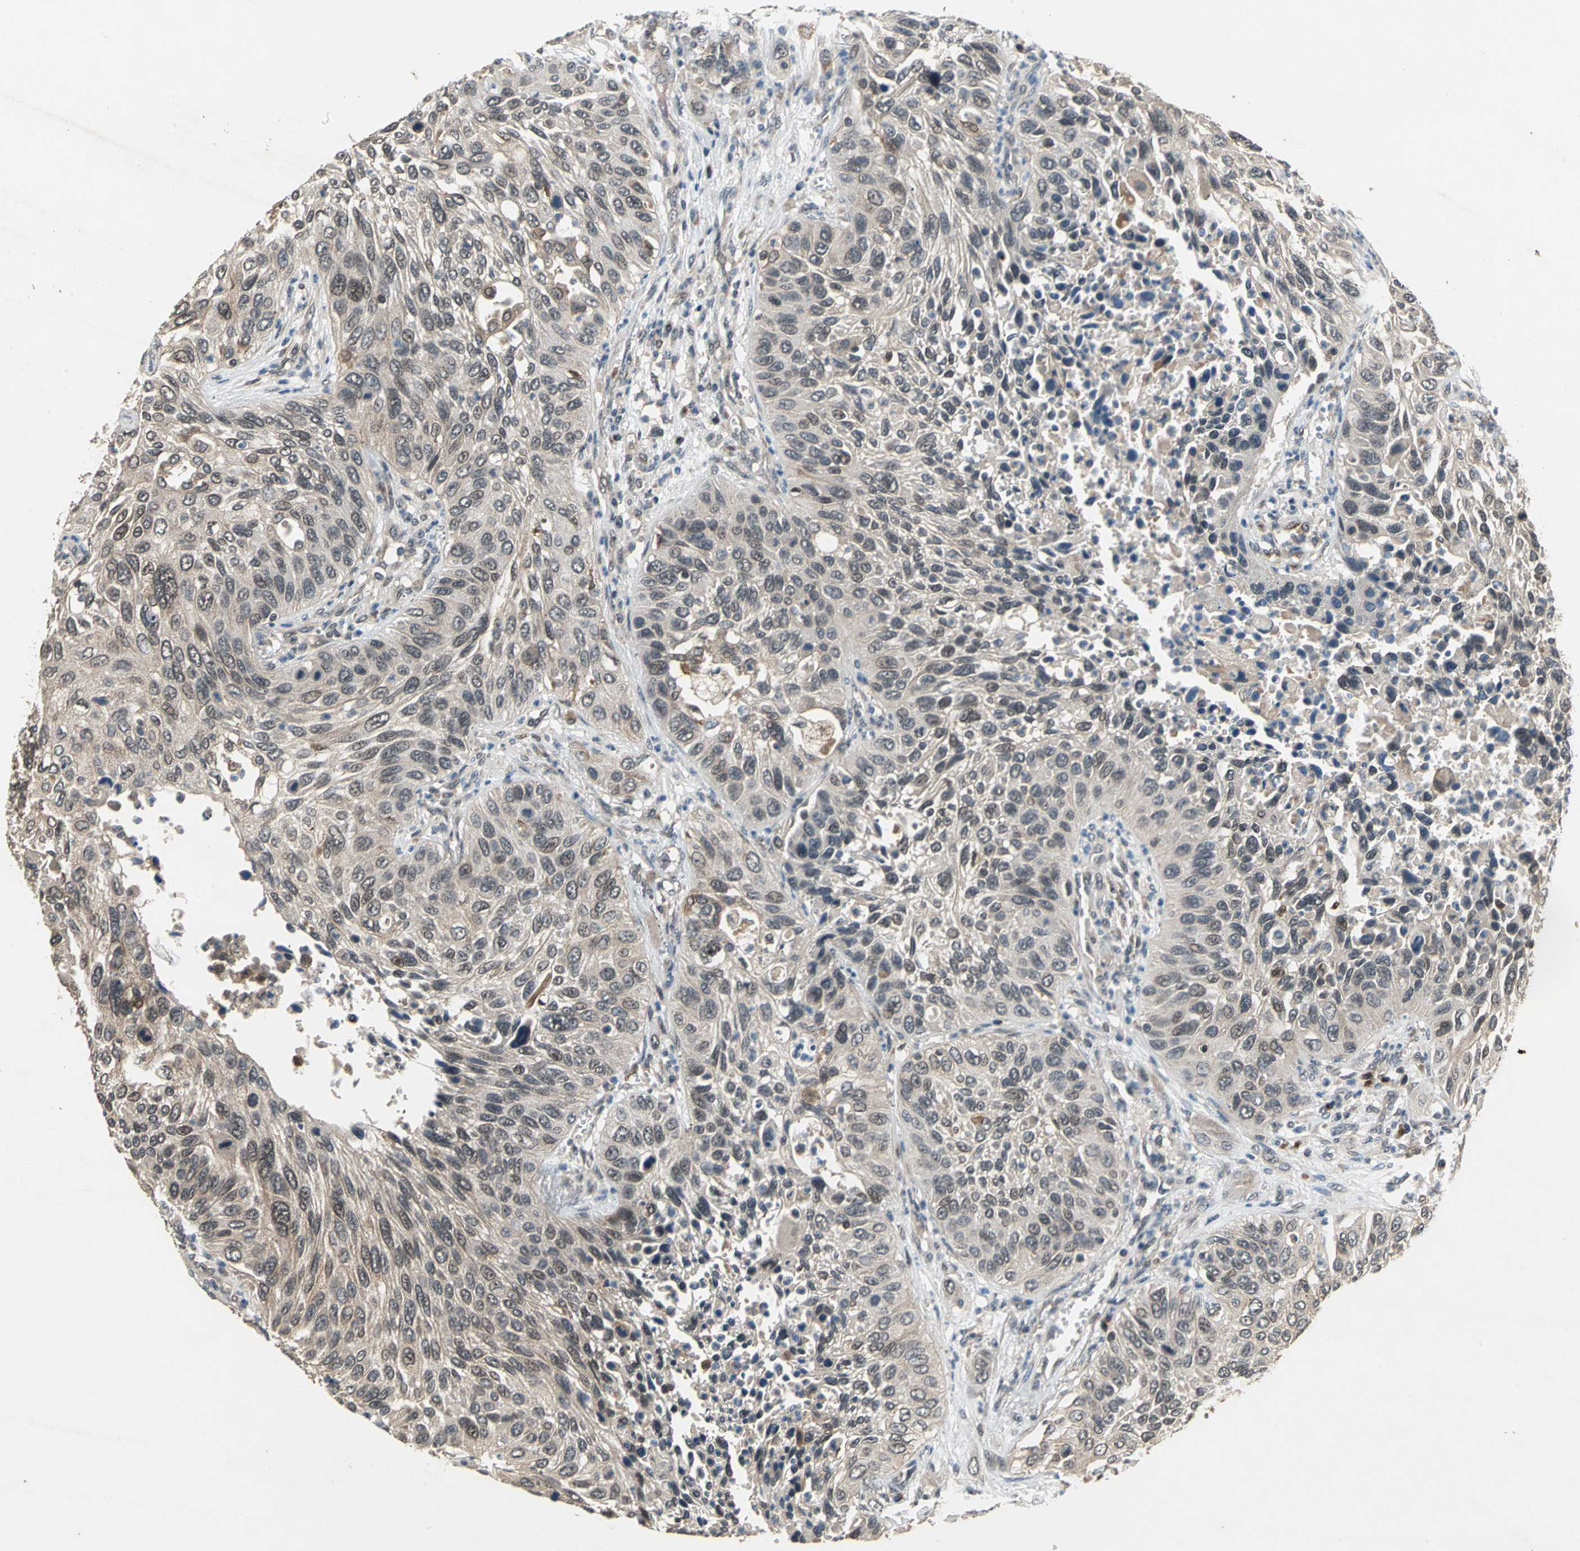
{"staining": {"intensity": "moderate", "quantity": ">75%", "location": "cytoplasmic/membranous"}, "tissue": "lung cancer", "cell_type": "Tumor cells", "image_type": "cancer", "snomed": [{"axis": "morphology", "description": "Squamous cell carcinoma, NOS"}, {"axis": "topography", "description": "Lung"}], "caption": "Immunohistochemical staining of squamous cell carcinoma (lung) reveals moderate cytoplasmic/membranous protein expression in about >75% of tumor cells.", "gene": "NFKBIE", "patient": {"sex": "female", "age": 76}}